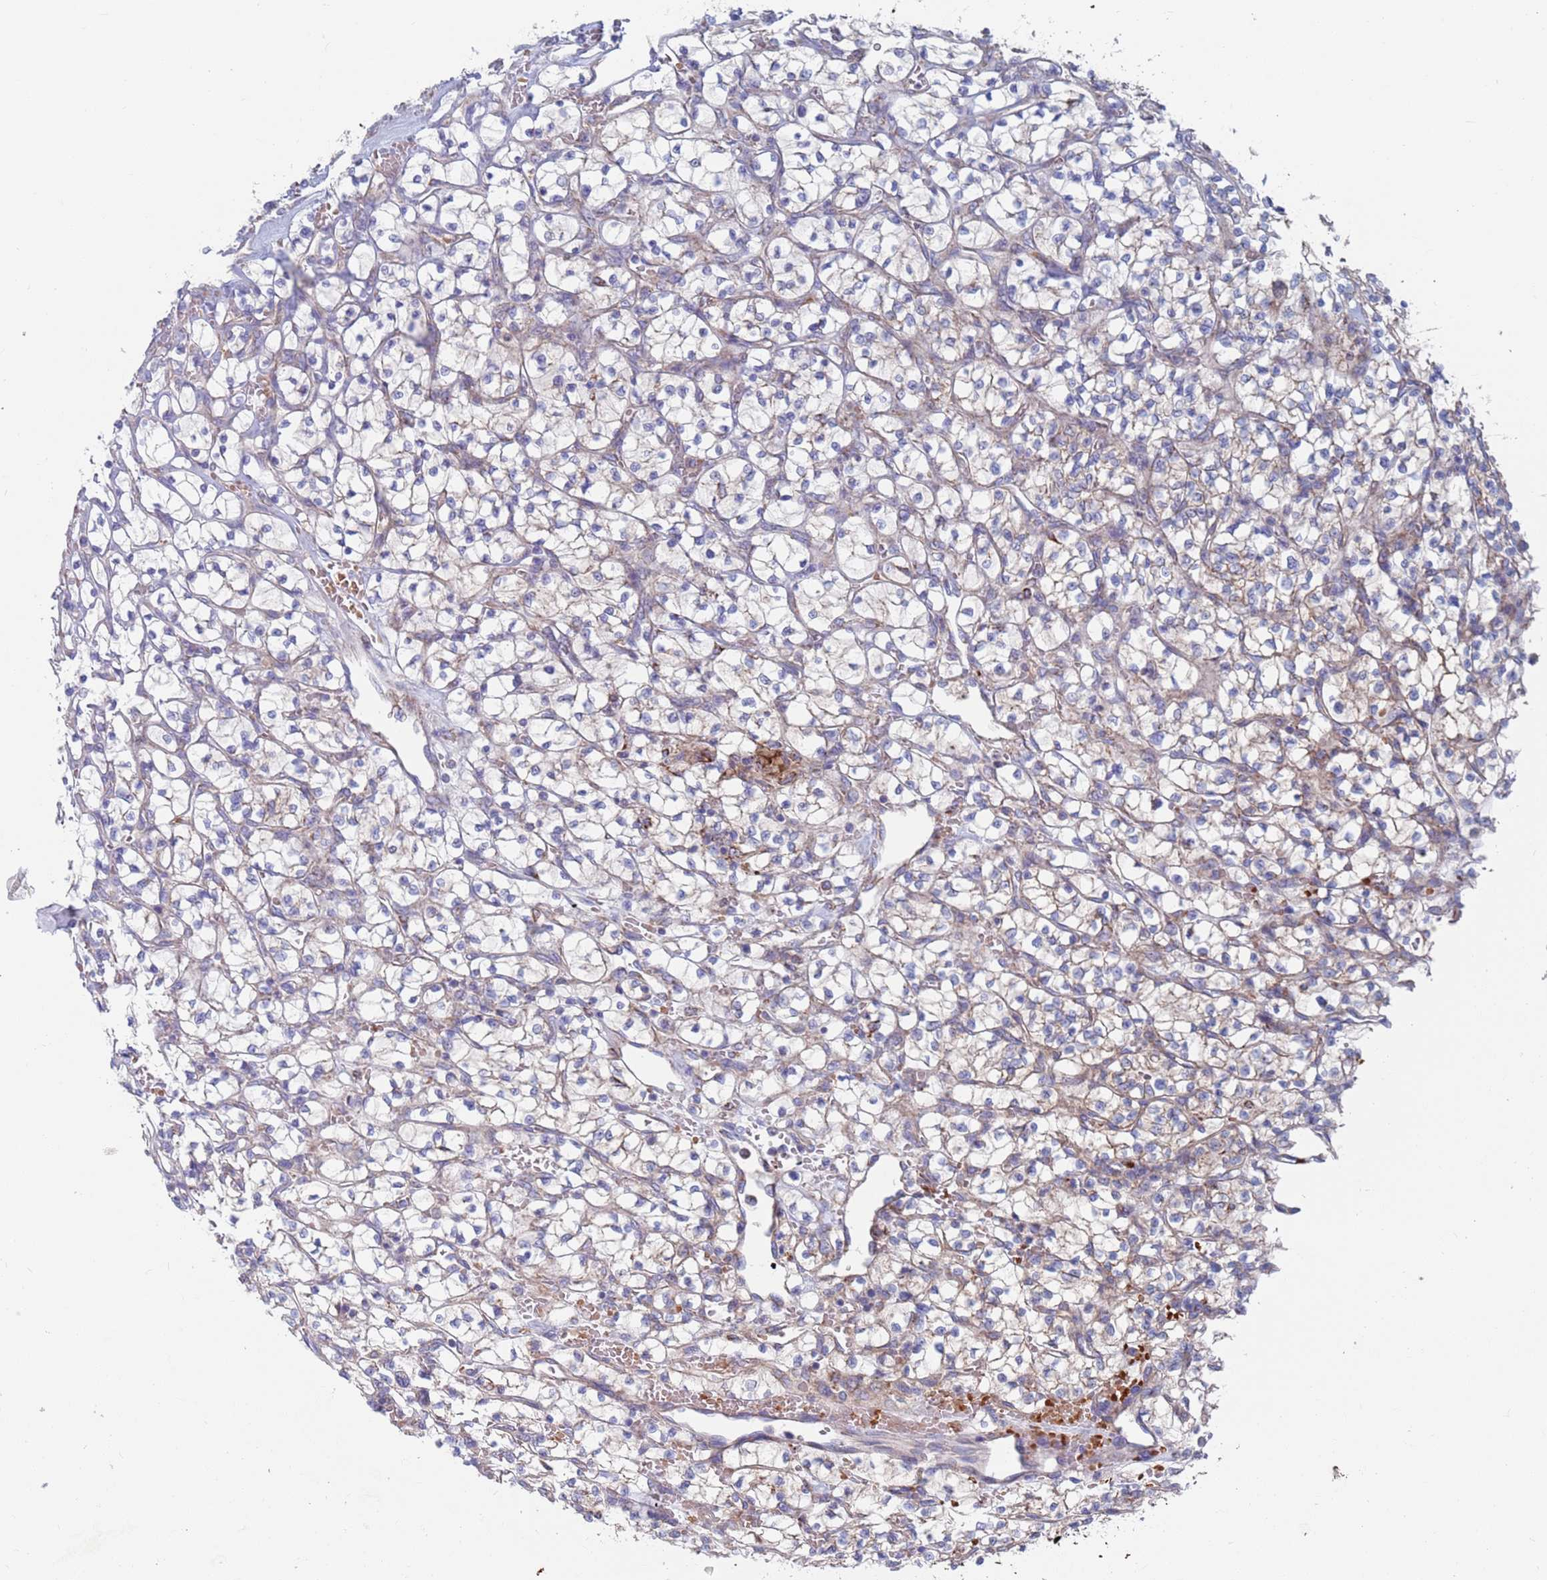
{"staining": {"intensity": "weak", "quantity": "<25%", "location": "cytoplasmic/membranous"}, "tissue": "renal cancer", "cell_type": "Tumor cells", "image_type": "cancer", "snomed": [{"axis": "morphology", "description": "Adenocarcinoma, NOS"}, {"axis": "topography", "description": "Kidney"}], "caption": "Tumor cells show no significant positivity in renal cancer.", "gene": "CHCHD6", "patient": {"sex": "female", "age": 64}}